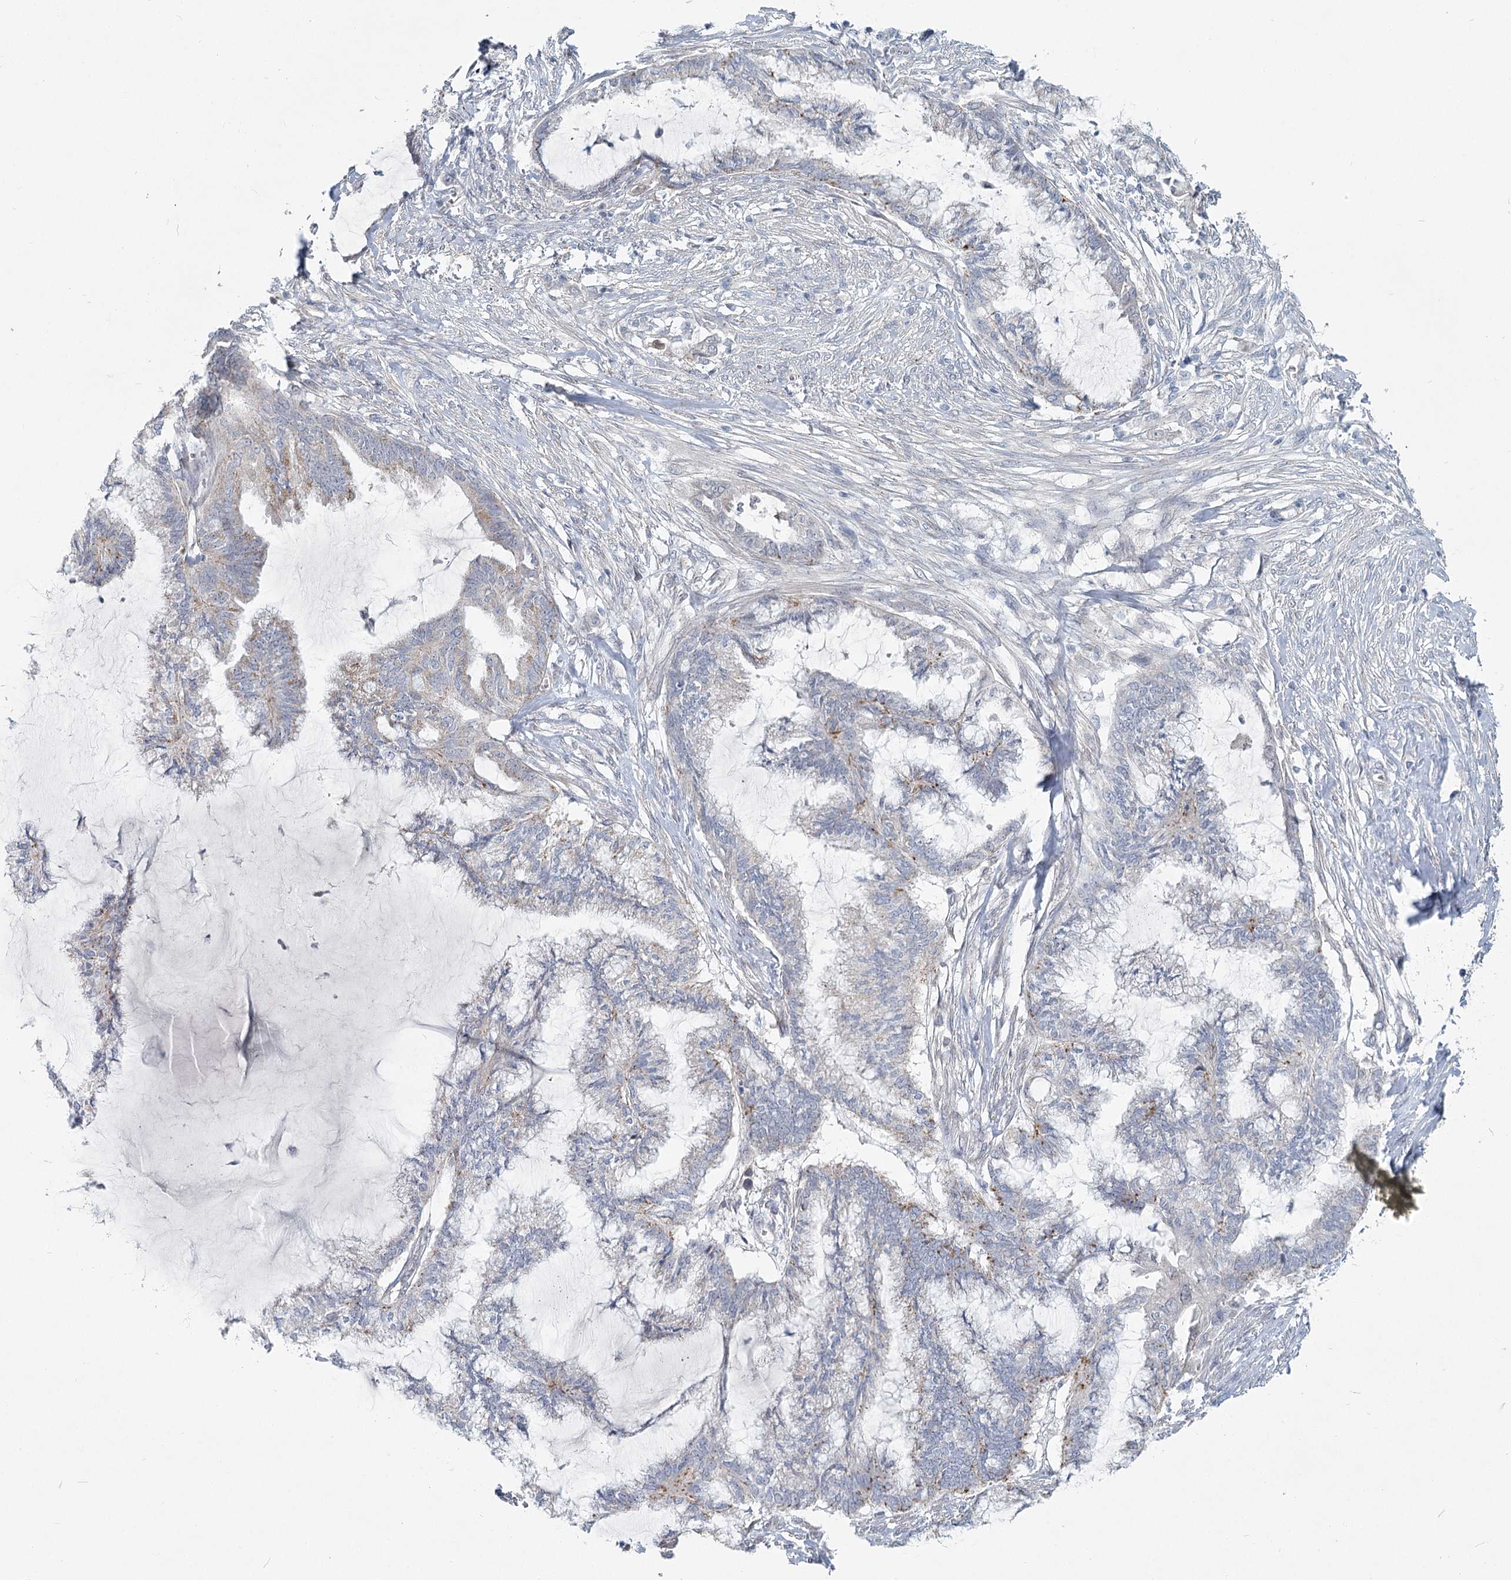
{"staining": {"intensity": "negative", "quantity": "none", "location": "none"}, "tissue": "endometrial cancer", "cell_type": "Tumor cells", "image_type": "cancer", "snomed": [{"axis": "morphology", "description": "Adenocarcinoma, NOS"}, {"axis": "topography", "description": "Endometrium"}], "caption": "Immunohistochemical staining of human endometrial adenocarcinoma reveals no significant positivity in tumor cells.", "gene": "SPINK13", "patient": {"sex": "female", "age": 86}}